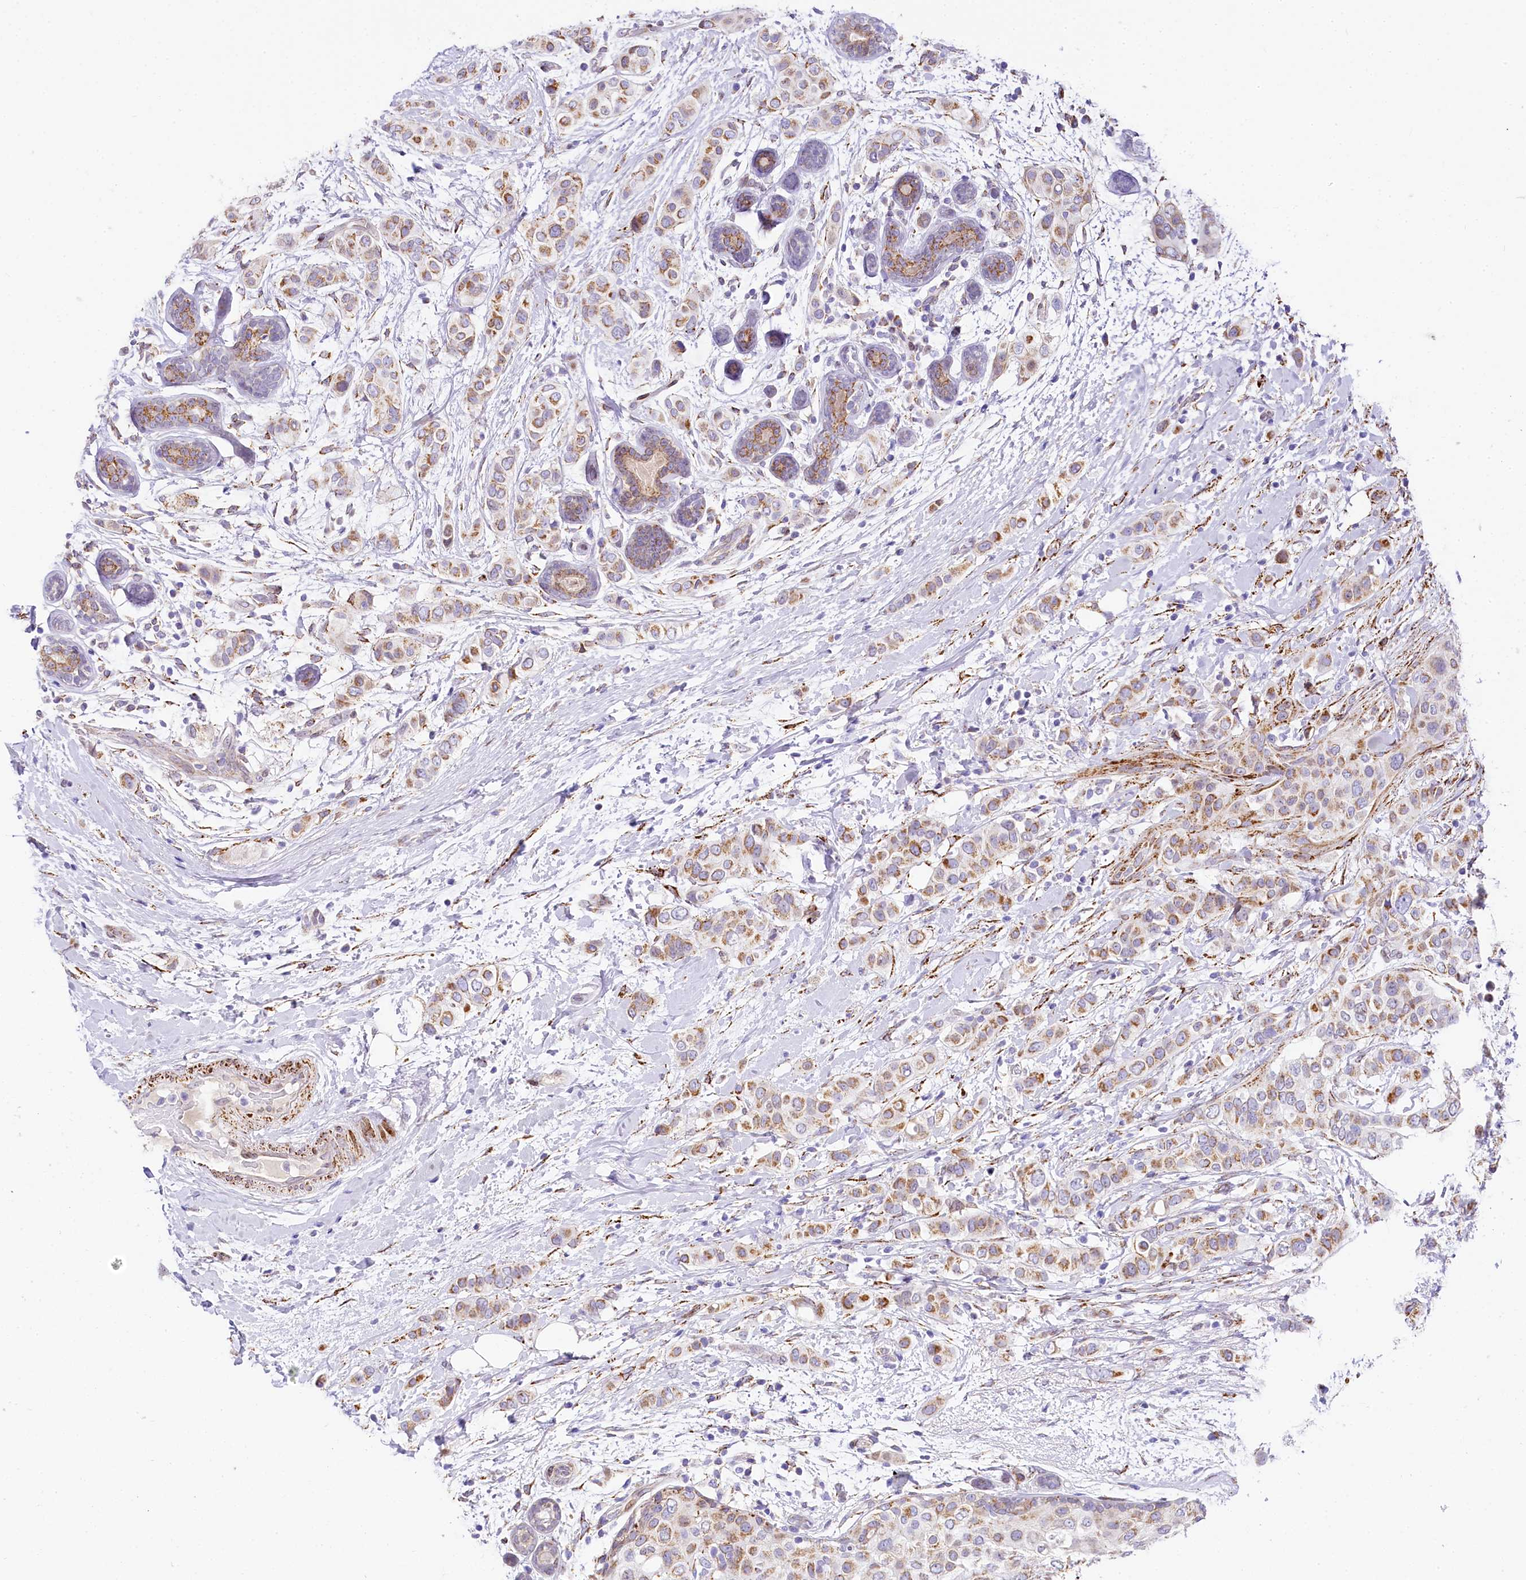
{"staining": {"intensity": "moderate", "quantity": "25%-75%", "location": "cytoplasmic/membranous"}, "tissue": "breast cancer", "cell_type": "Tumor cells", "image_type": "cancer", "snomed": [{"axis": "morphology", "description": "Lobular carcinoma"}, {"axis": "topography", "description": "Breast"}], "caption": "A brown stain shows moderate cytoplasmic/membranous expression of a protein in breast lobular carcinoma tumor cells. (DAB IHC with brightfield microscopy, high magnification).", "gene": "PPIP5K2", "patient": {"sex": "female", "age": 51}}